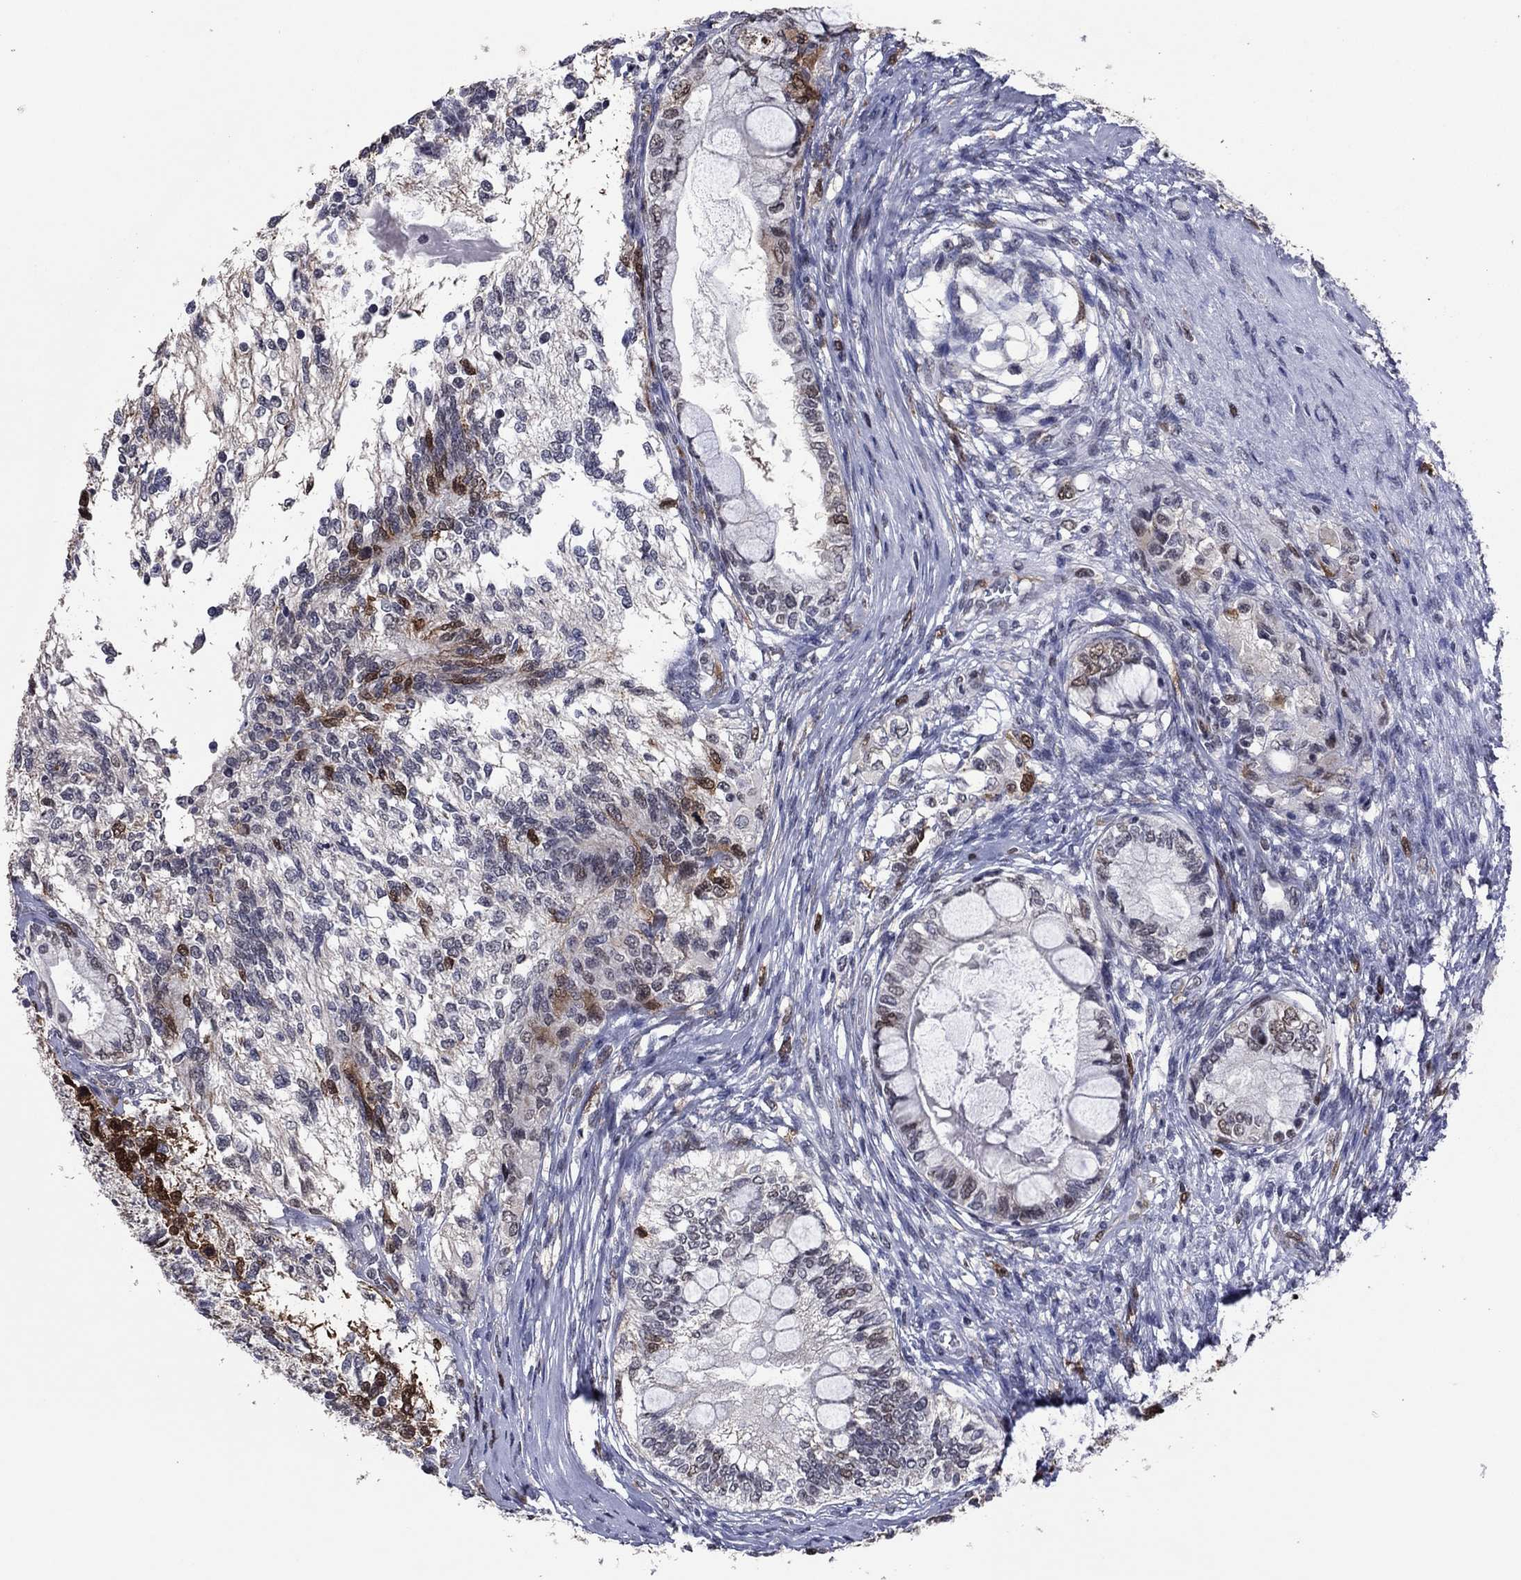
{"staining": {"intensity": "negative", "quantity": "none", "location": "none"}, "tissue": "testis cancer", "cell_type": "Tumor cells", "image_type": "cancer", "snomed": [{"axis": "morphology", "description": "Seminoma, NOS"}, {"axis": "morphology", "description": "Carcinoma, Embryonal, NOS"}, {"axis": "topography", "description": "Testis"}], "caption": "Testis embryonal carcinoma stained for a protein using IHC reveals no expression tumor cells.", "gene": "TYMS", "patient": {"sex": "male", "age": 41}}